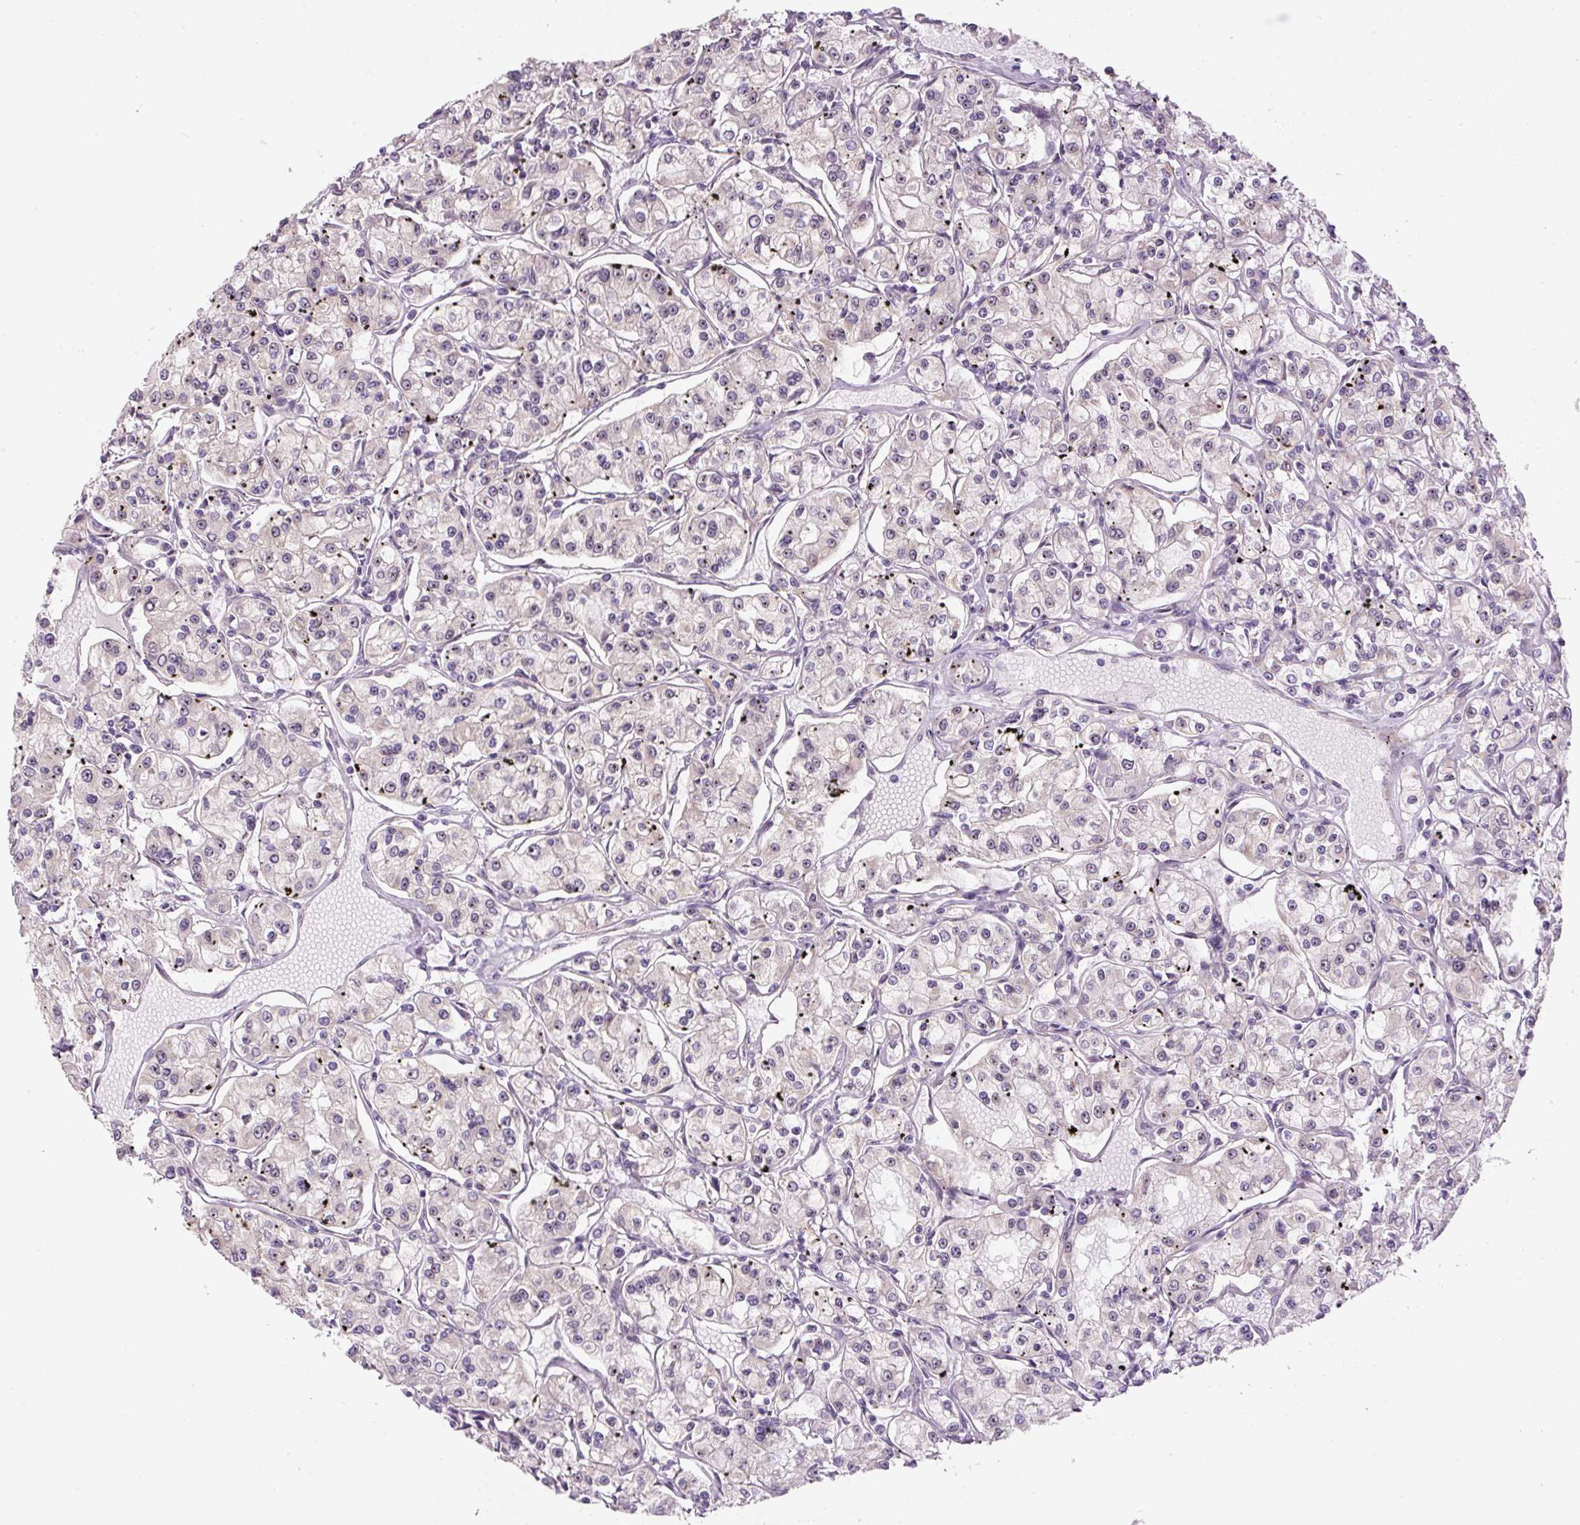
{"staining": {"intensity": "negative", "quantity": "none", "location": "none"}, "tissue": "renal cancer", "cell_type": "Tumor cells", "image_type": "cancer", "snomed": [{"axis": "morphology", "description": "Adenocarcinoma, NOS"}, {"axis": "topography", "description": "Kidney"}], "caption": "The image exhibits no significant expression in tumor cells of adenocarcinoma (renal).", "gene": "TMEM151B", "patient": {"sex": "female", "age": 59}}